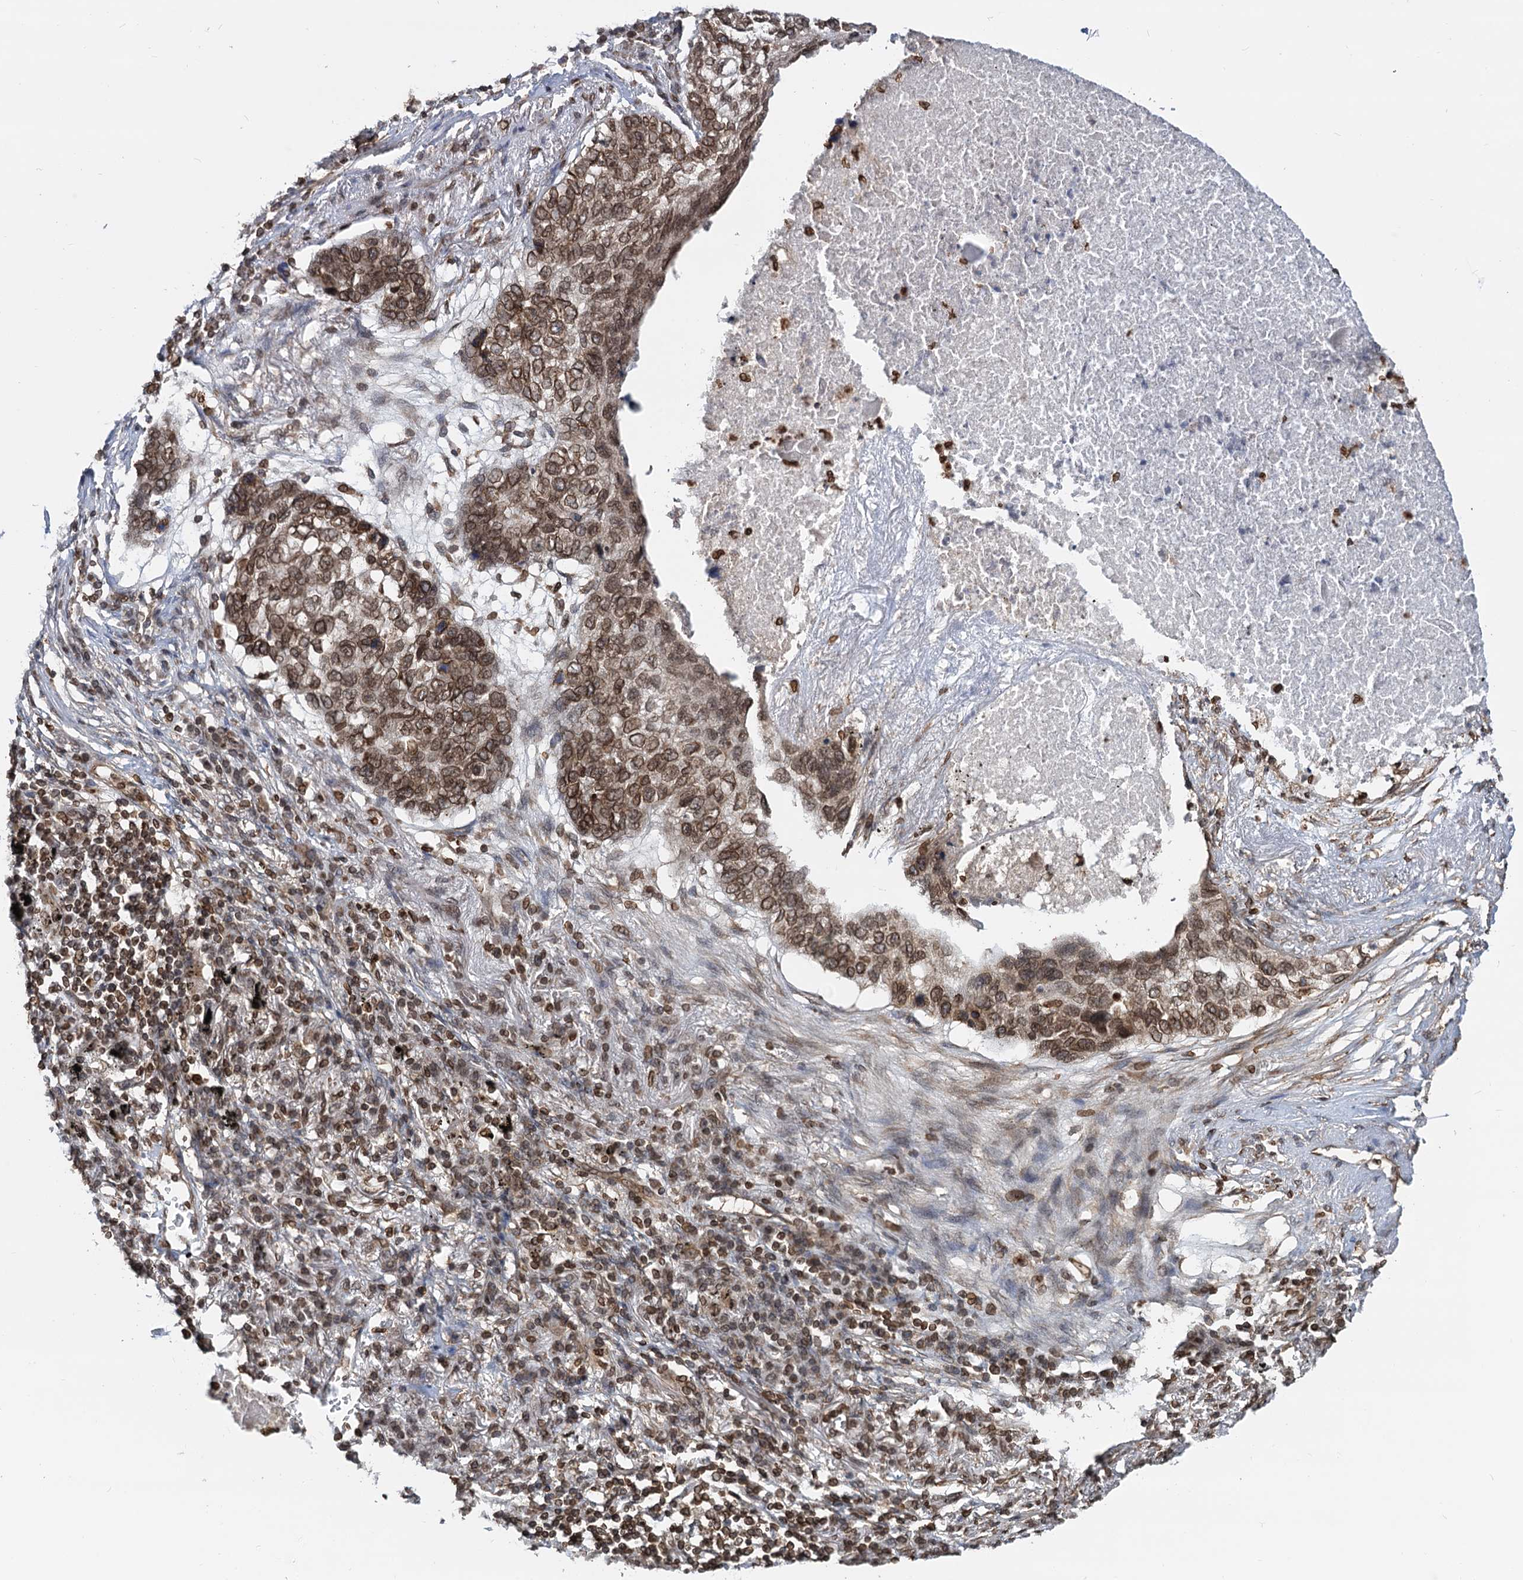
{"staining": {"intensity": "moderate", "quantity": ">75%", "location": "nuclear"}, "tissue": "lung cancer", "cell_type": "Tumor cells", "image_type": "cancer", "snomed": [{"axis": "morphology", "description": "Squamous cell carcinoma, NOS"}, {"axis": "topography", "description": "Lung"}], "caption": "Squamous cell carcinoma (lung) tissue exhibits moderate nuclear positivity in approximately >75% of tumor cells", "gene": "ZC3H13", "patient": {"sex": "female", "age": 63}}